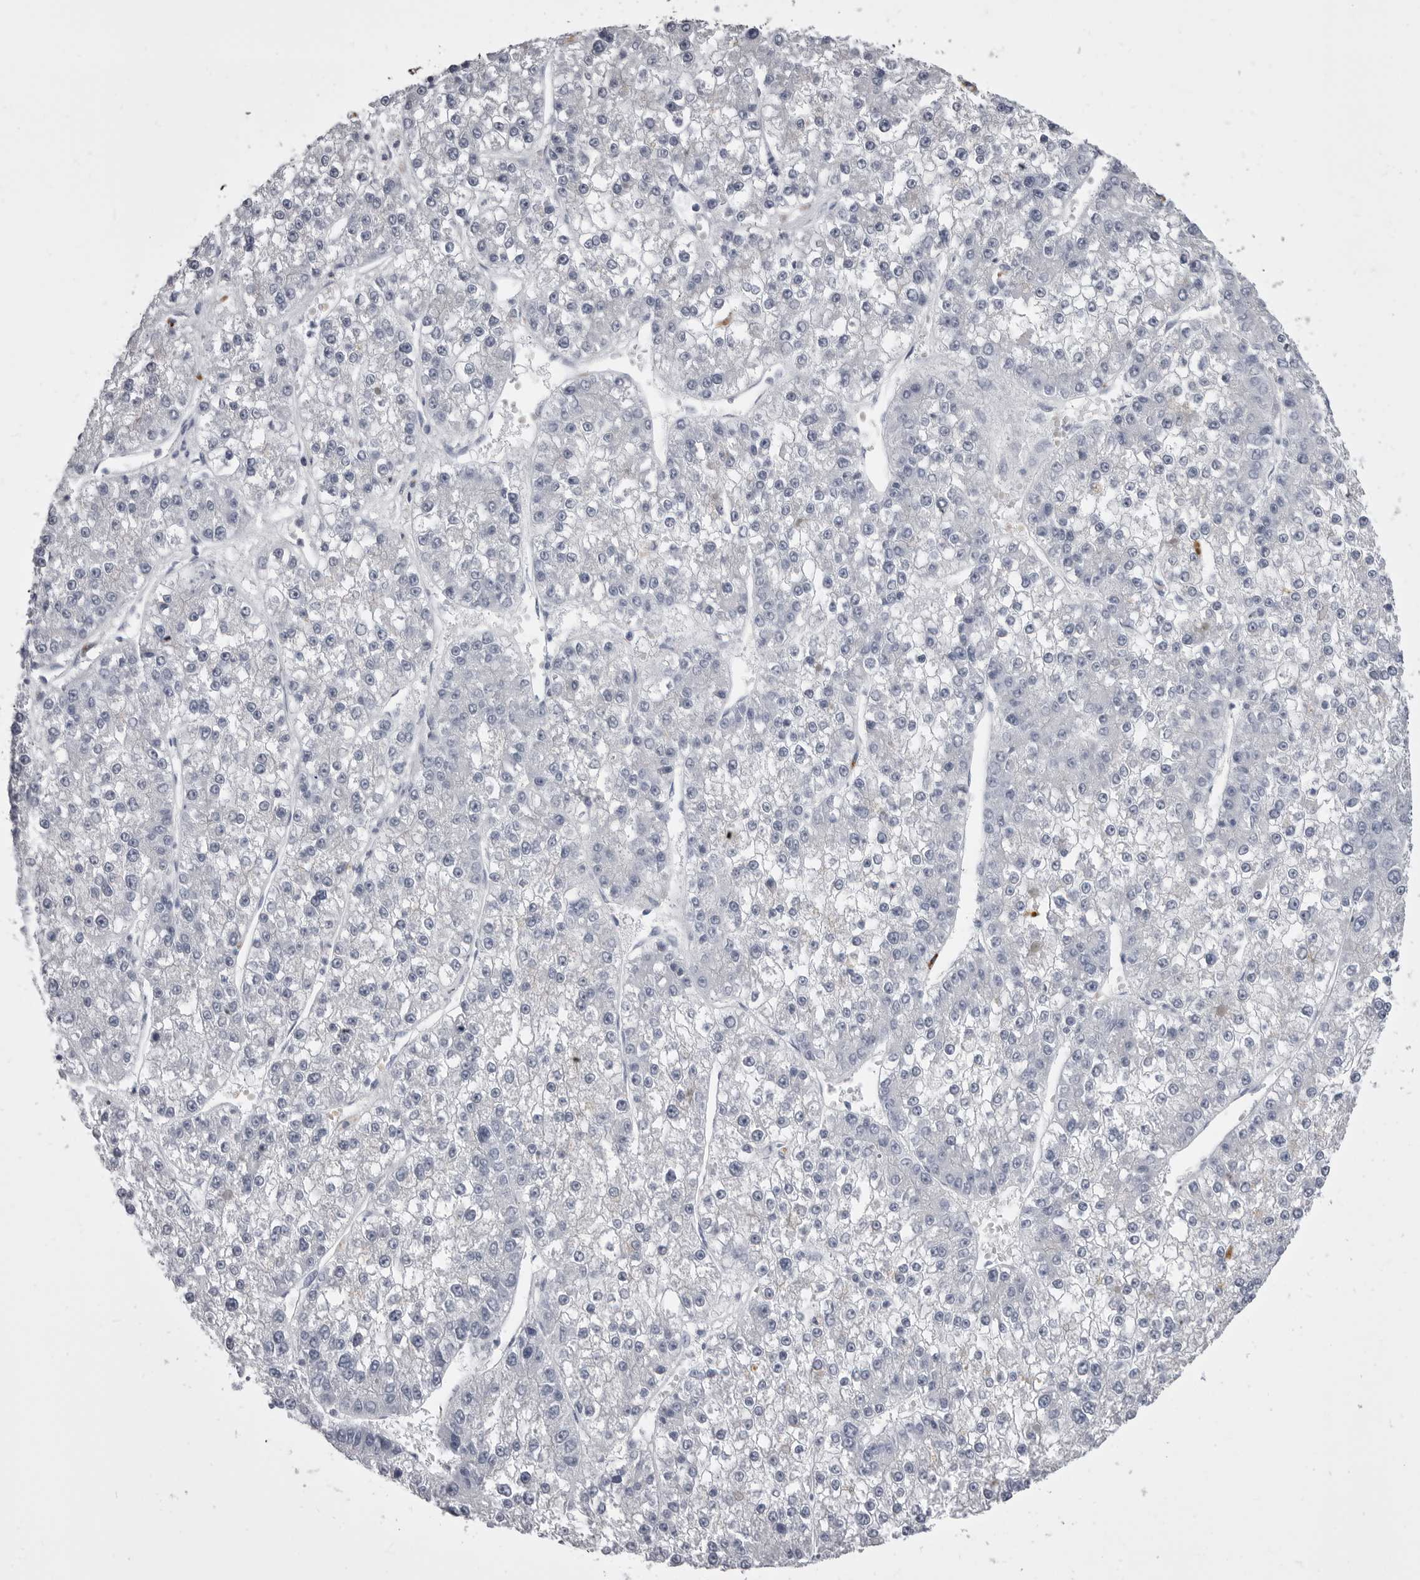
{"staining": {"intensity": "negative", "quantity": "none", "location": "none"}, "tissue": "liver cancer", "cell_type": "Tumor cells", "image_type": "cancer", "snomed": [{"axis": "morphology", "description": "Carcinoma, Hepatocellular, NOS"}, {"axis": "topography", "description": "Liver"}], "caption": "Protein analysis of liver cancer demonstrates no significant staining in tumor cells.", "gene": "ANK2", "patient": {"sex": "female", "age": 73}}